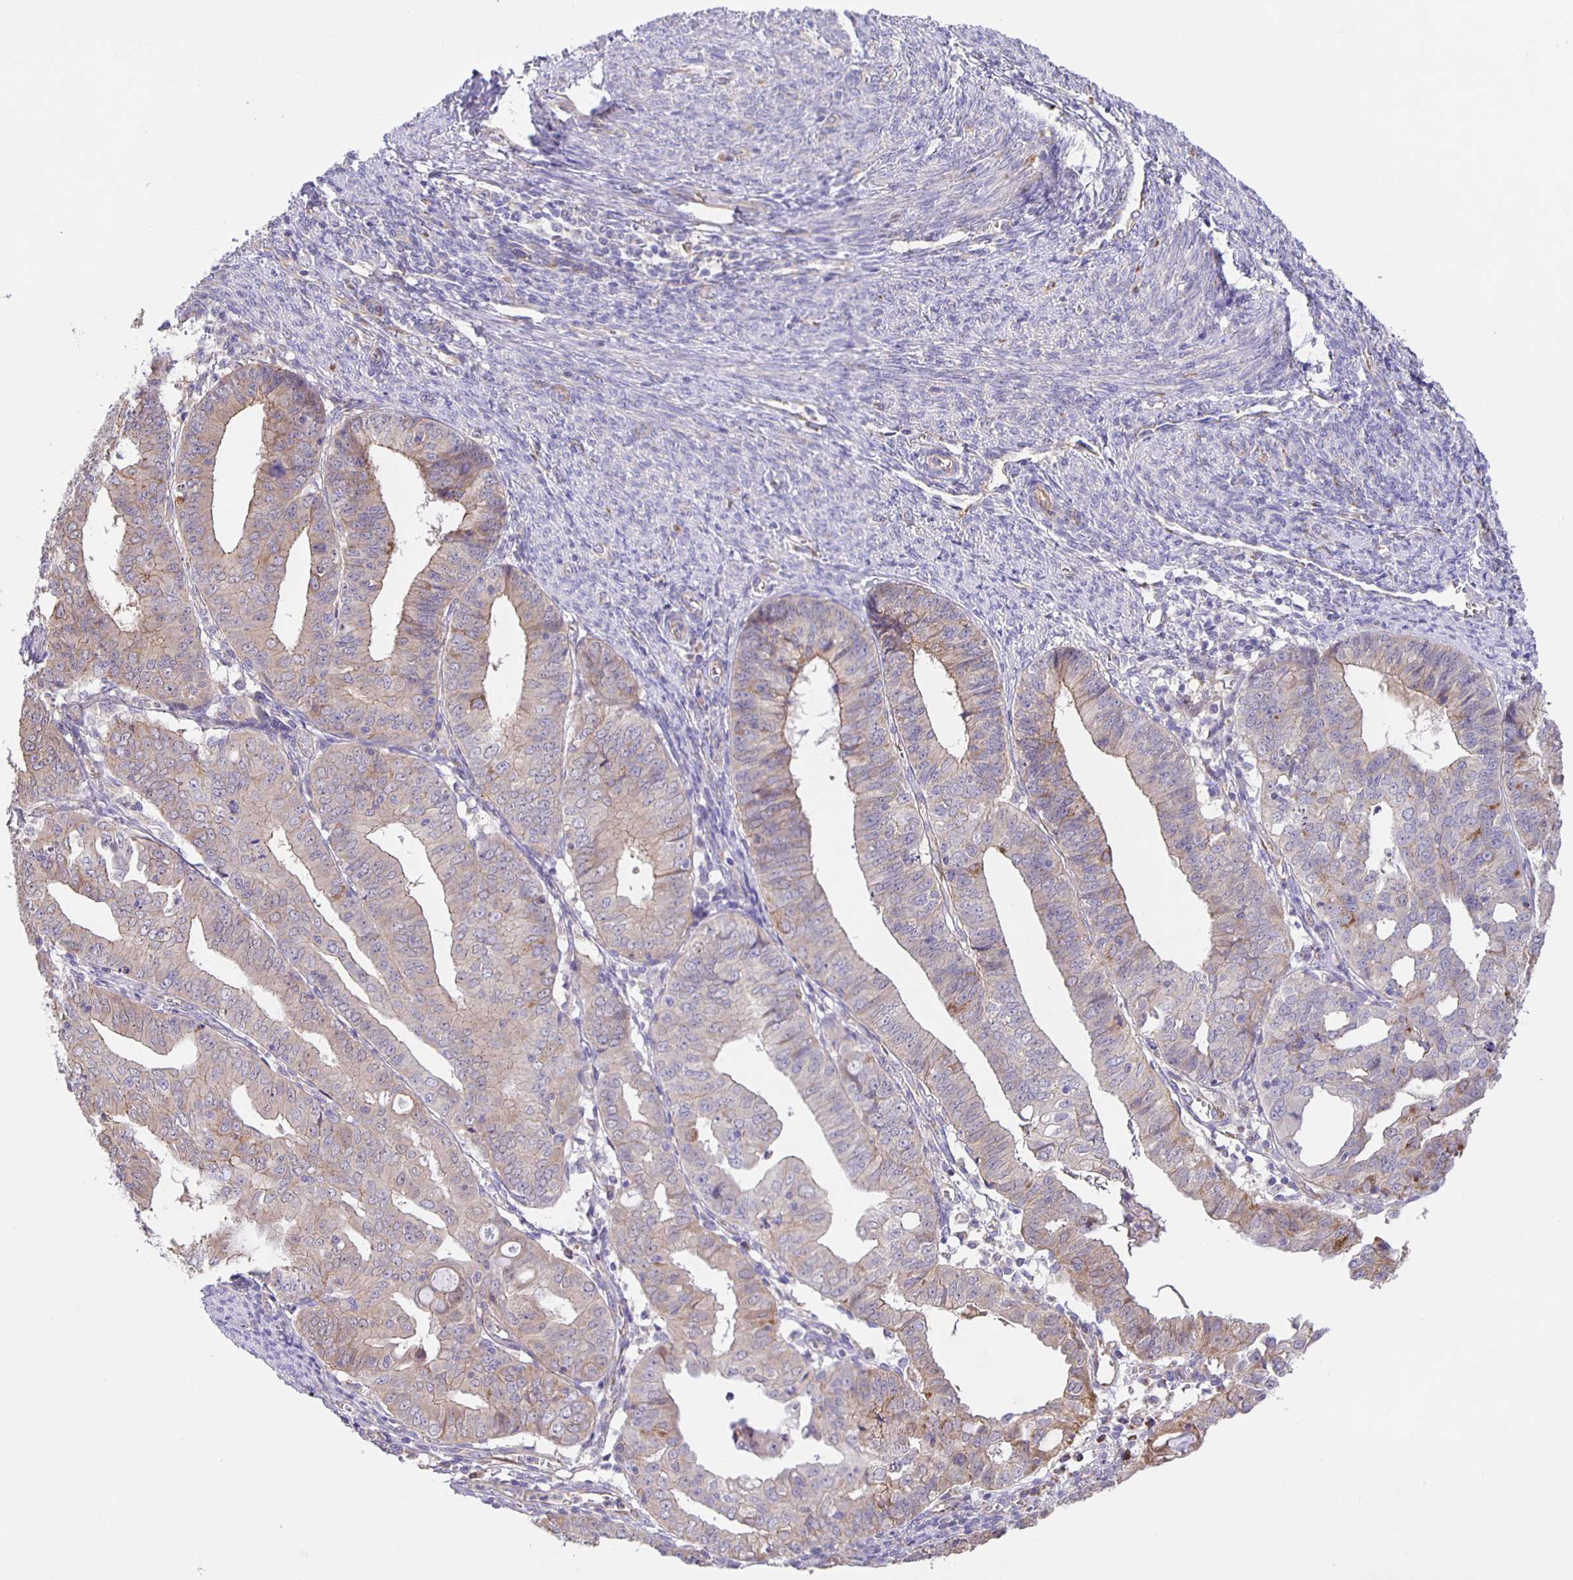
{"staining": {"intensity": "weak", "quantity": "<25%", "location": "cytoplasmic/membranous"}, "tissue": "endometrial cancer", "cell_type": "Tumor cells", "image_type": "cancer", "snomed": [{"axis": "morphology", "description": "Adenocarcinoma, NOS"}, {"axis": "topography", "description": "Endometrium"}], "caption": "Endometrial cancer was stained to show a protein in brown. There is no significant positivity in tumor cells.", "gene": "JMJD4", "patient": {"sex": "female", "age": 56}}